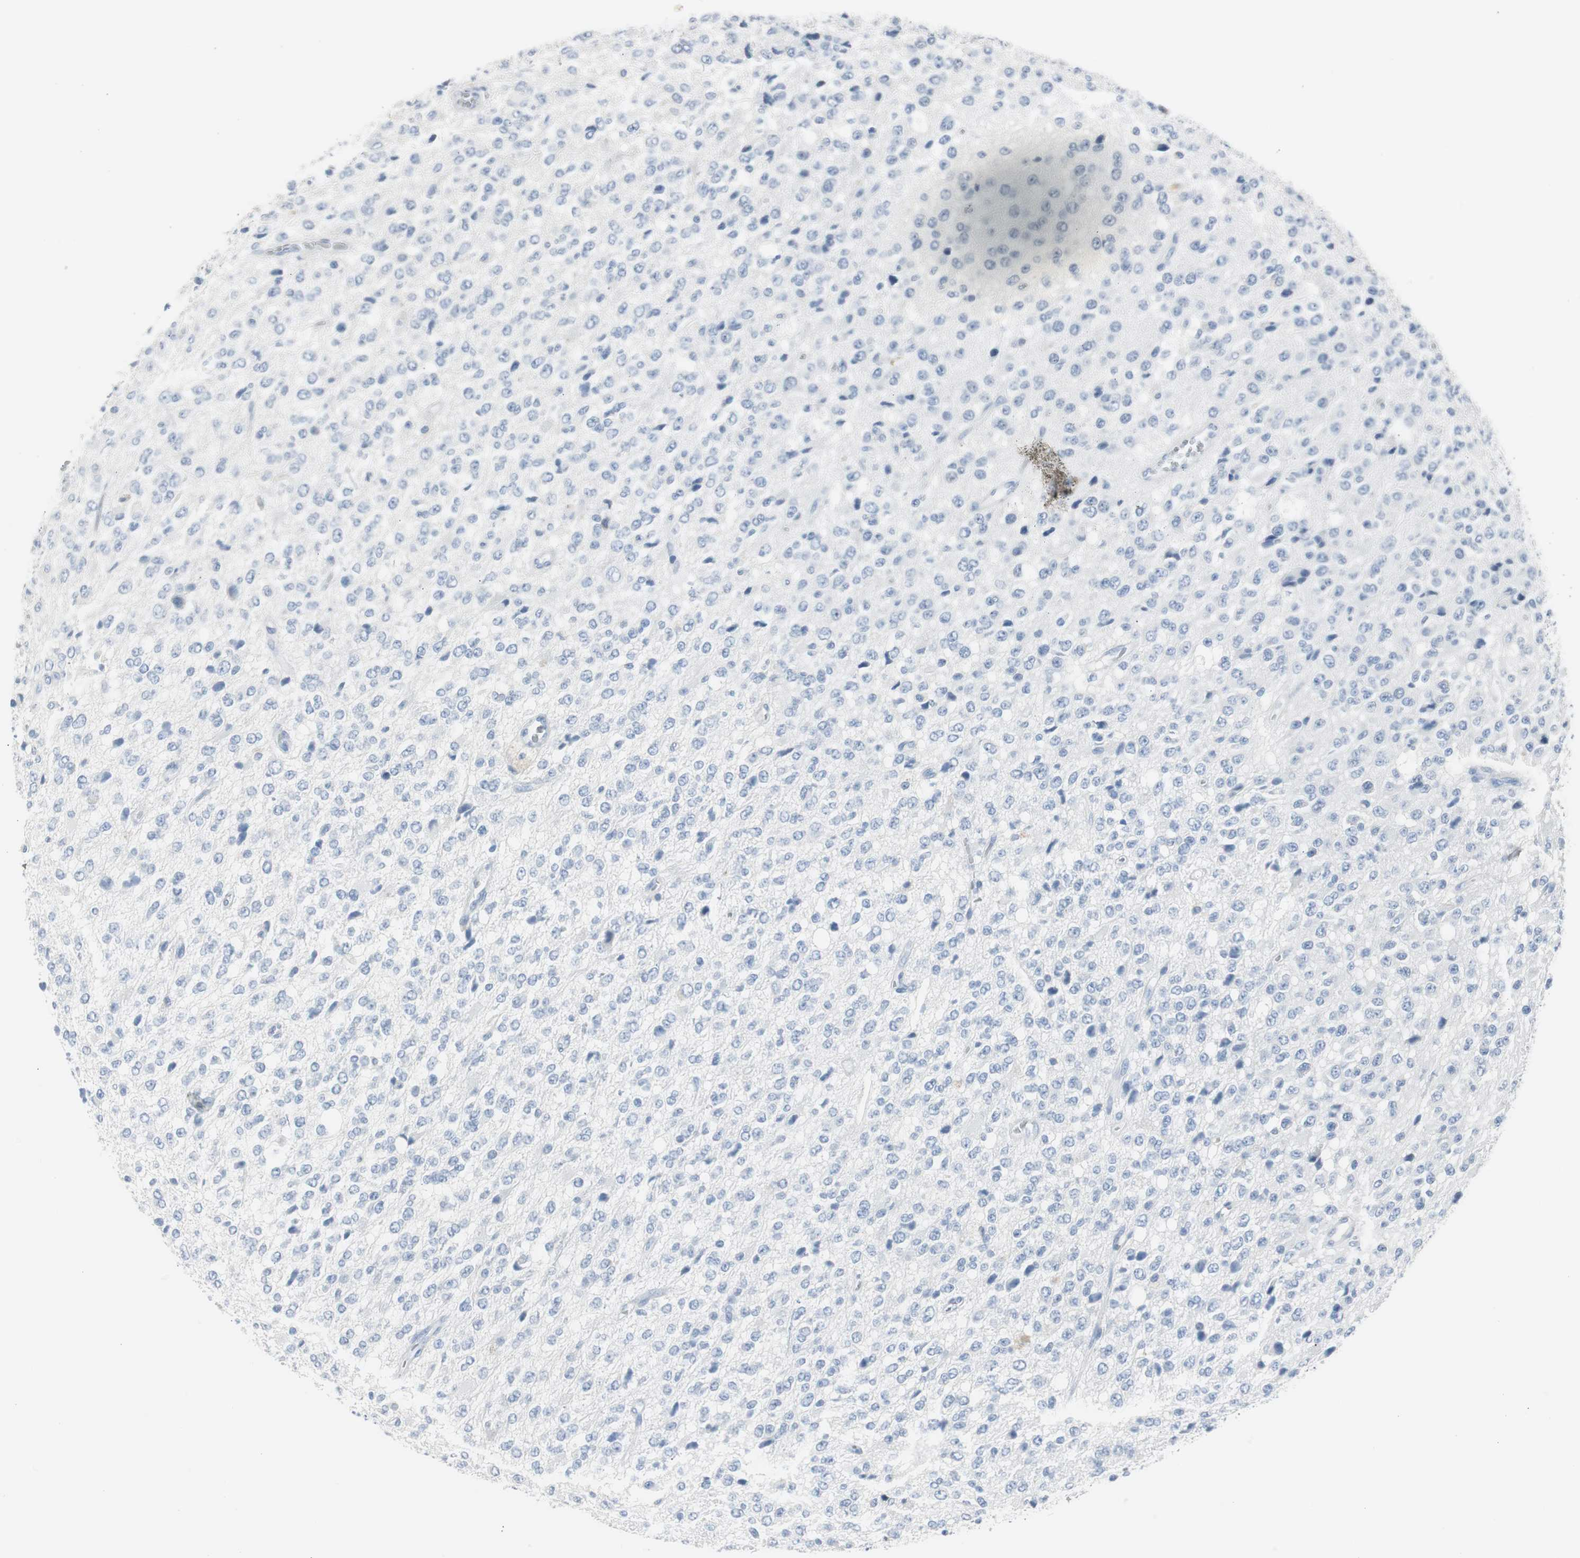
{"staining": {"intensity": "negative", "quantity": "none", "location": "none"}, "tissue": "glioma", "cell_type": "Tumor cells", "image_type": "cancer", "snomed": [{"axis": "morphology", "description": "Glioma, malignant, High grade"}, {"axis": "topography", "description": "pancreas cauda"}], "caption": "Malignant high-grade glioma was stained to show a protein in brown. There is no significant expression in tumor cells. (DAB (3,3'-diaminobenzidine) IHC with hematoxylin counter stain).", "gene": "S100A7", "patient": {"sex": "male", "age": 60}}